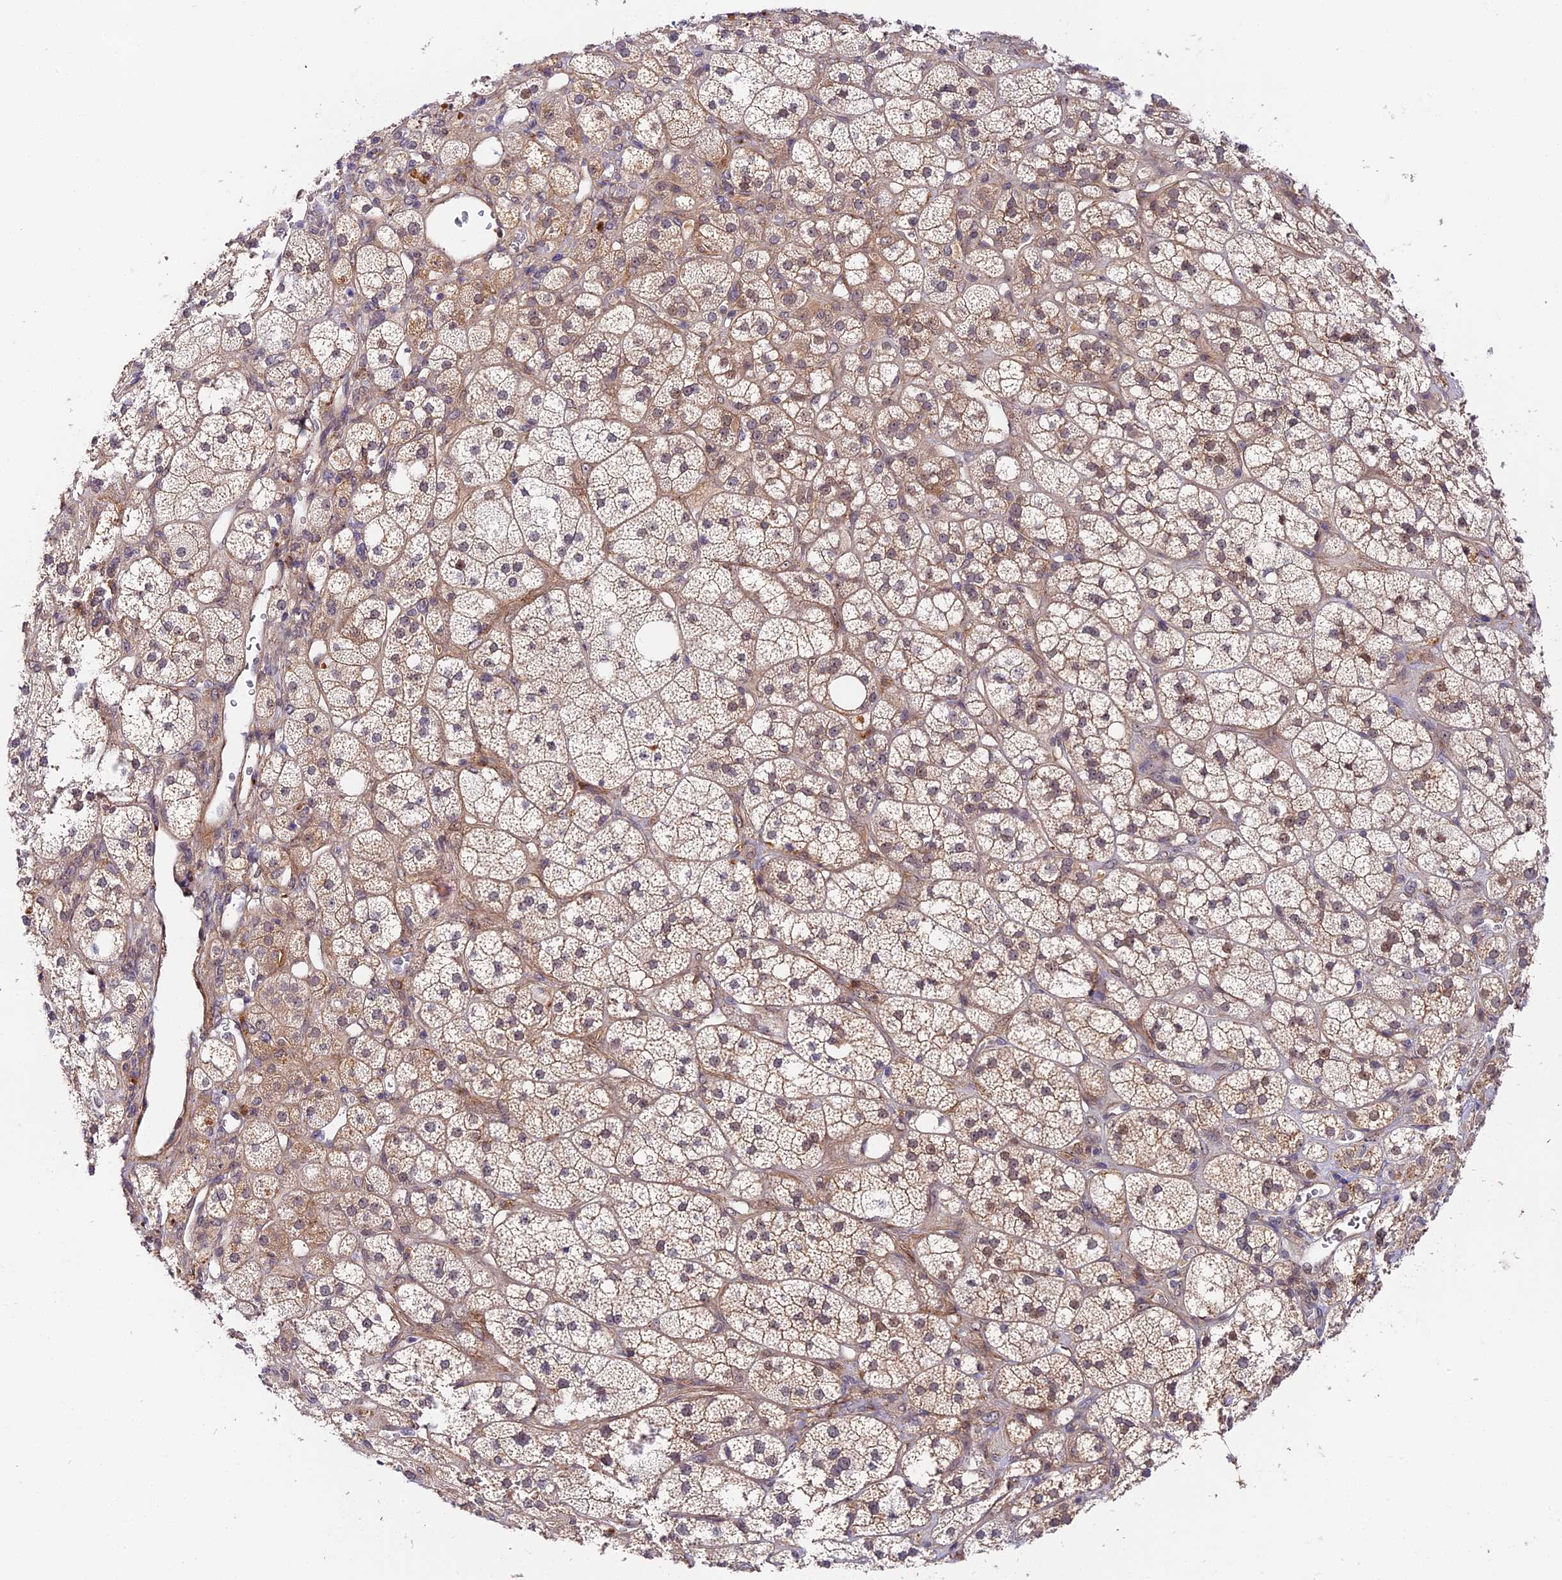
{"staining": {"intensity": "moderate", "quantity": "<25%", "location": "nuclear"}, "tissue": "adrenal gland", "cell_type": "Glandular cells", "image_type": "normal", "snomed": [{"axis": "morphology", "description": "Normal tissue, NOS"}, {"axis": "topography", "description": "Adrenal gland"}], "caption": "IHC micrograph of unremarkable adrenal gland stained for a protein (brown), which exhibits low levels of moderate nuclear positivity in about <25% of glandular cells.", "gene": "IMPACT", "patient": {"sex": "male", "age": 61}}